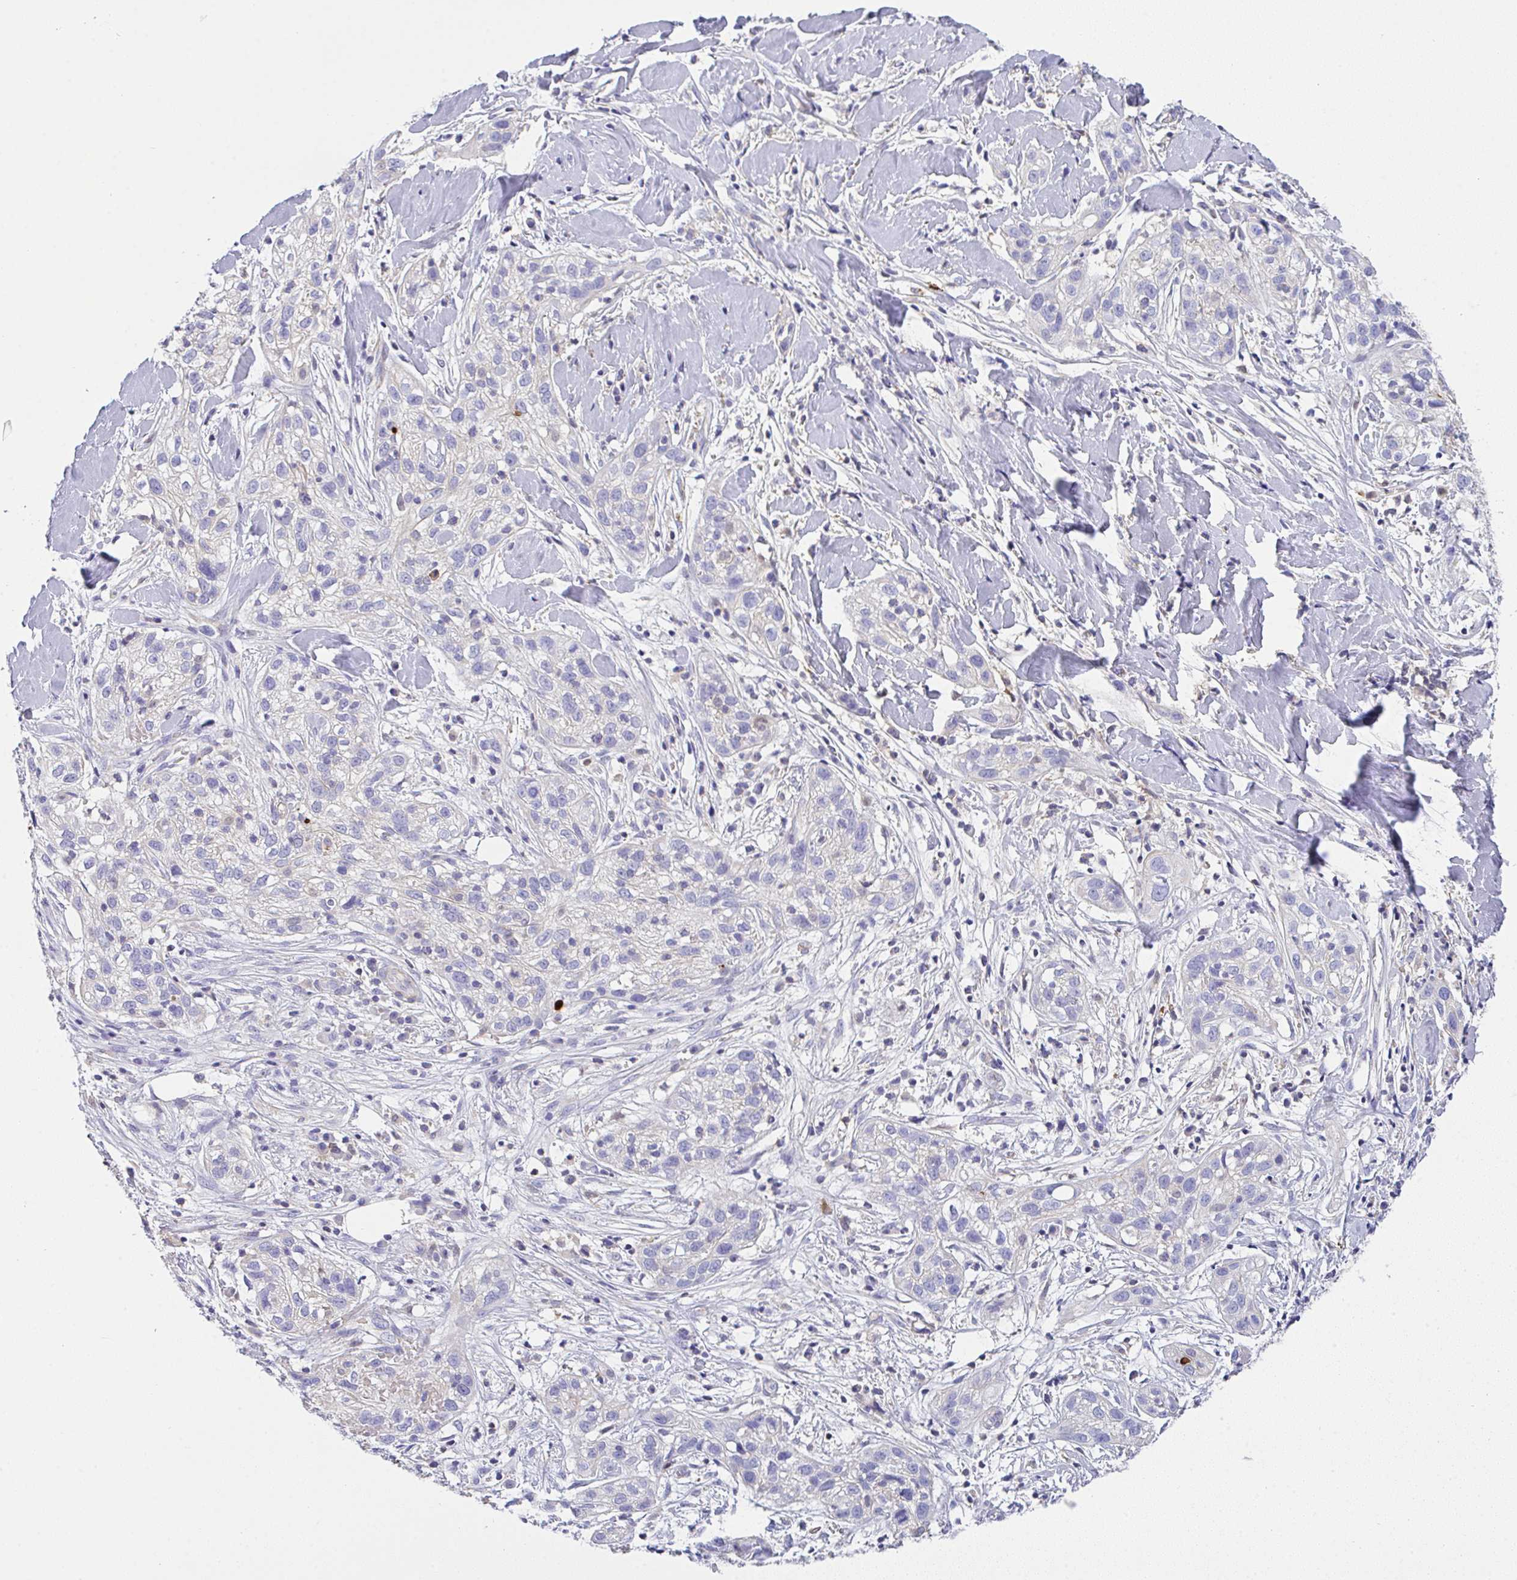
{"staining": {"intensity": "negative", "quantity": "none", "location": "none"}, "tissue": "skin cancer", "cell_type": "Tumor cells", "image_type": "cancer", "snomed": [{"axis": "morphology", "description": "Squamous cell carcinoma, NOS"}, {"axis": "topography", "description": "Skin"}], "caption": "Immunohistochemistry (IHC) of human squamous cell carcinoma (skin) shows no expression in tumor cells. (DAB (3,3'-diaminobenzidine) IHC with hematoxylin counter stain).", "gene": "TNFAIP8", "patient": {"sex": "male", "age": 82}}